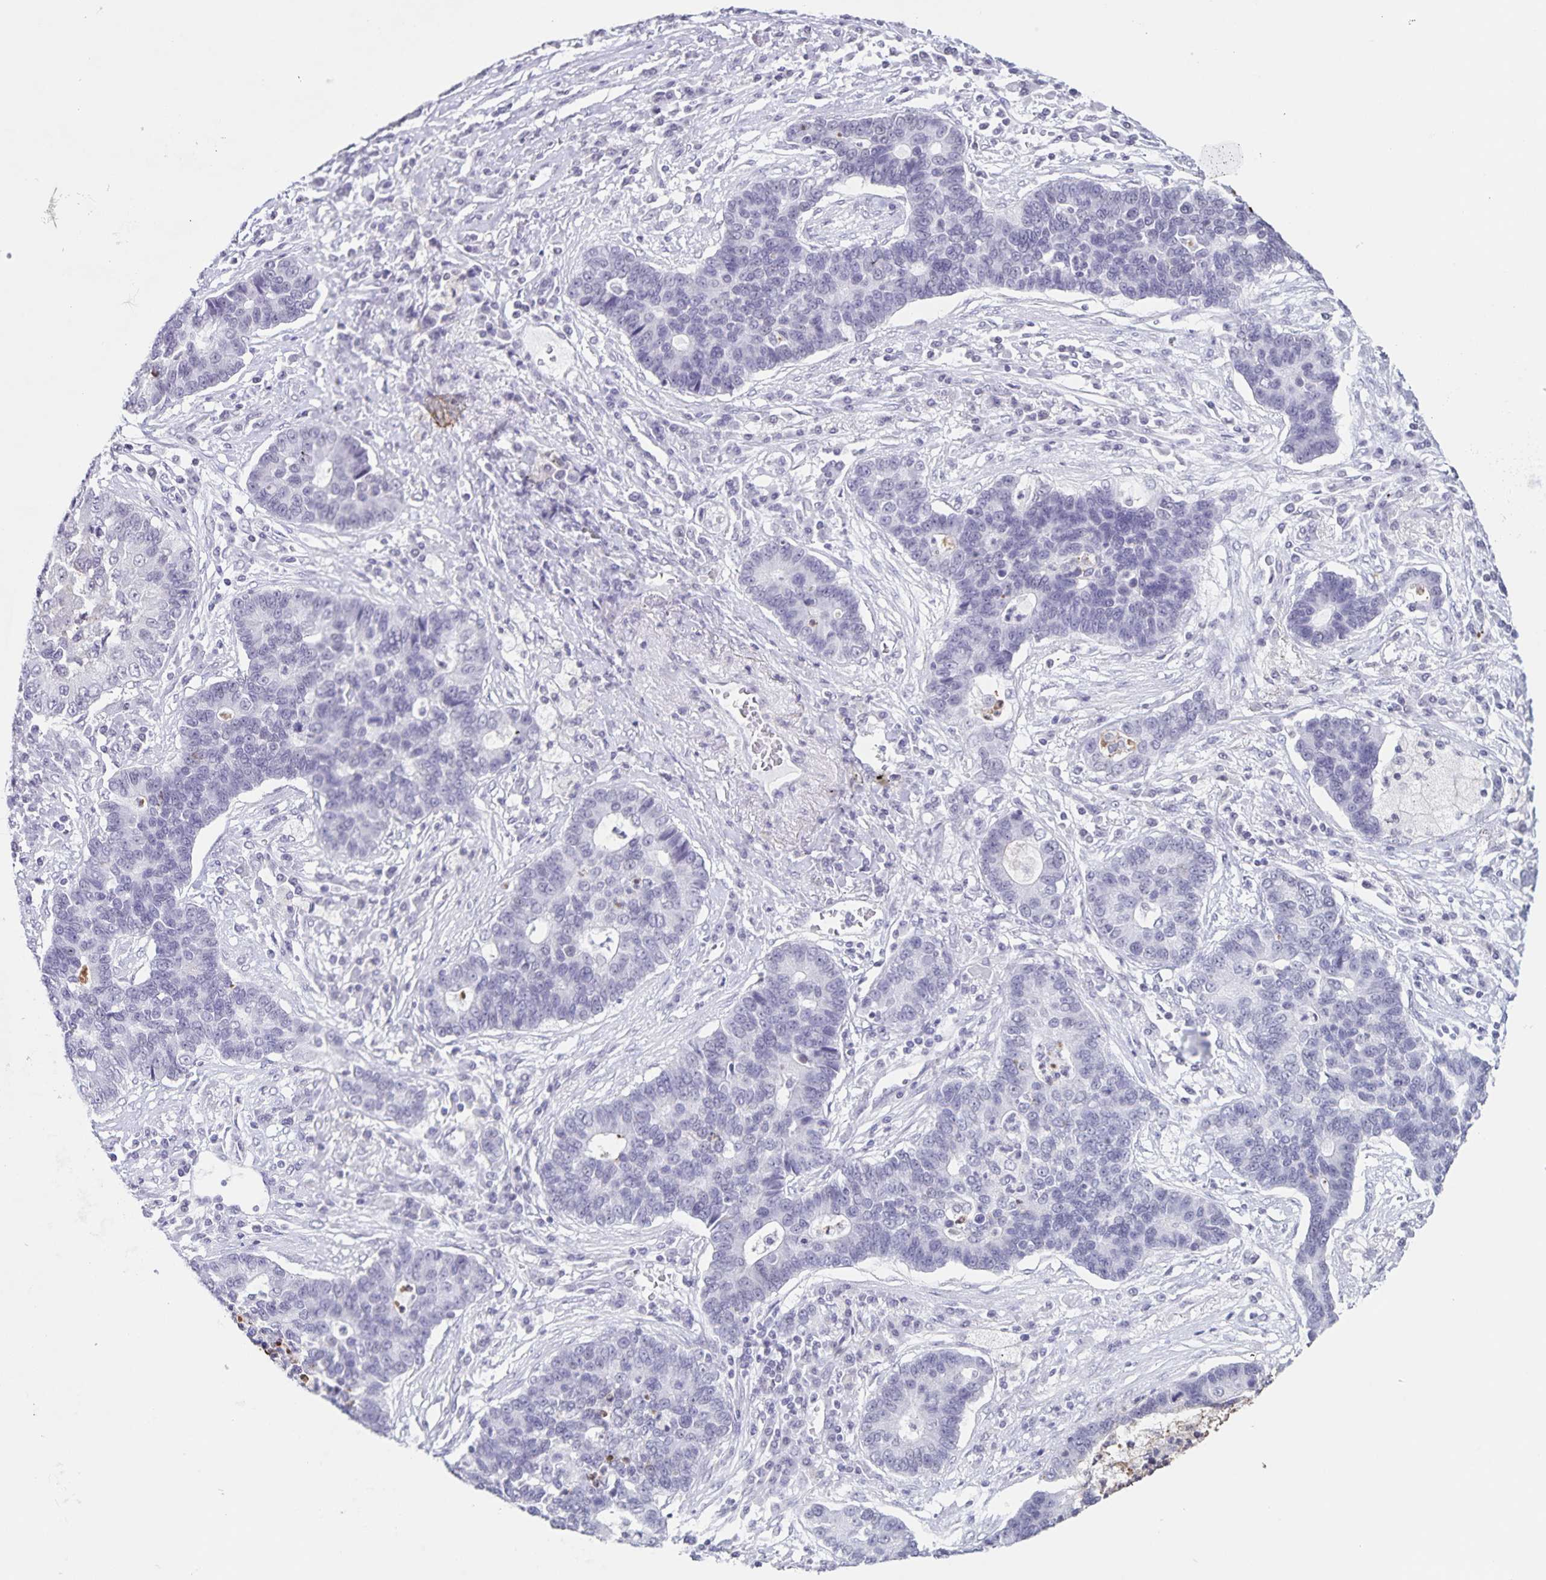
{"staining": {"intensity": "negative", "quantity": "none", "location": "none"}, "tissue": "lung cancer", "cell_type": "Tumor cells", "image_type": "cancer", "snomed": [{"axis": "morphology", "description": "Adenocarcinoma, NOS"}, {"axis": "topography", "description": "Lung"}], "caption": "Immunohistochemistry (IHC) image of neoplastic tissue: human adenocarcinoma (lung) stained with DAB exhibits no significant protein positivity in tumor cells. (Stains: DAB (3,3'-diaminobenzidine) immunohistochemistry with hematoxylin counter stain, Microscopy: brightfield microscopy at high magnification).", "gene": "LCE6A", "patient": {"sex": "female", "age": 57}}